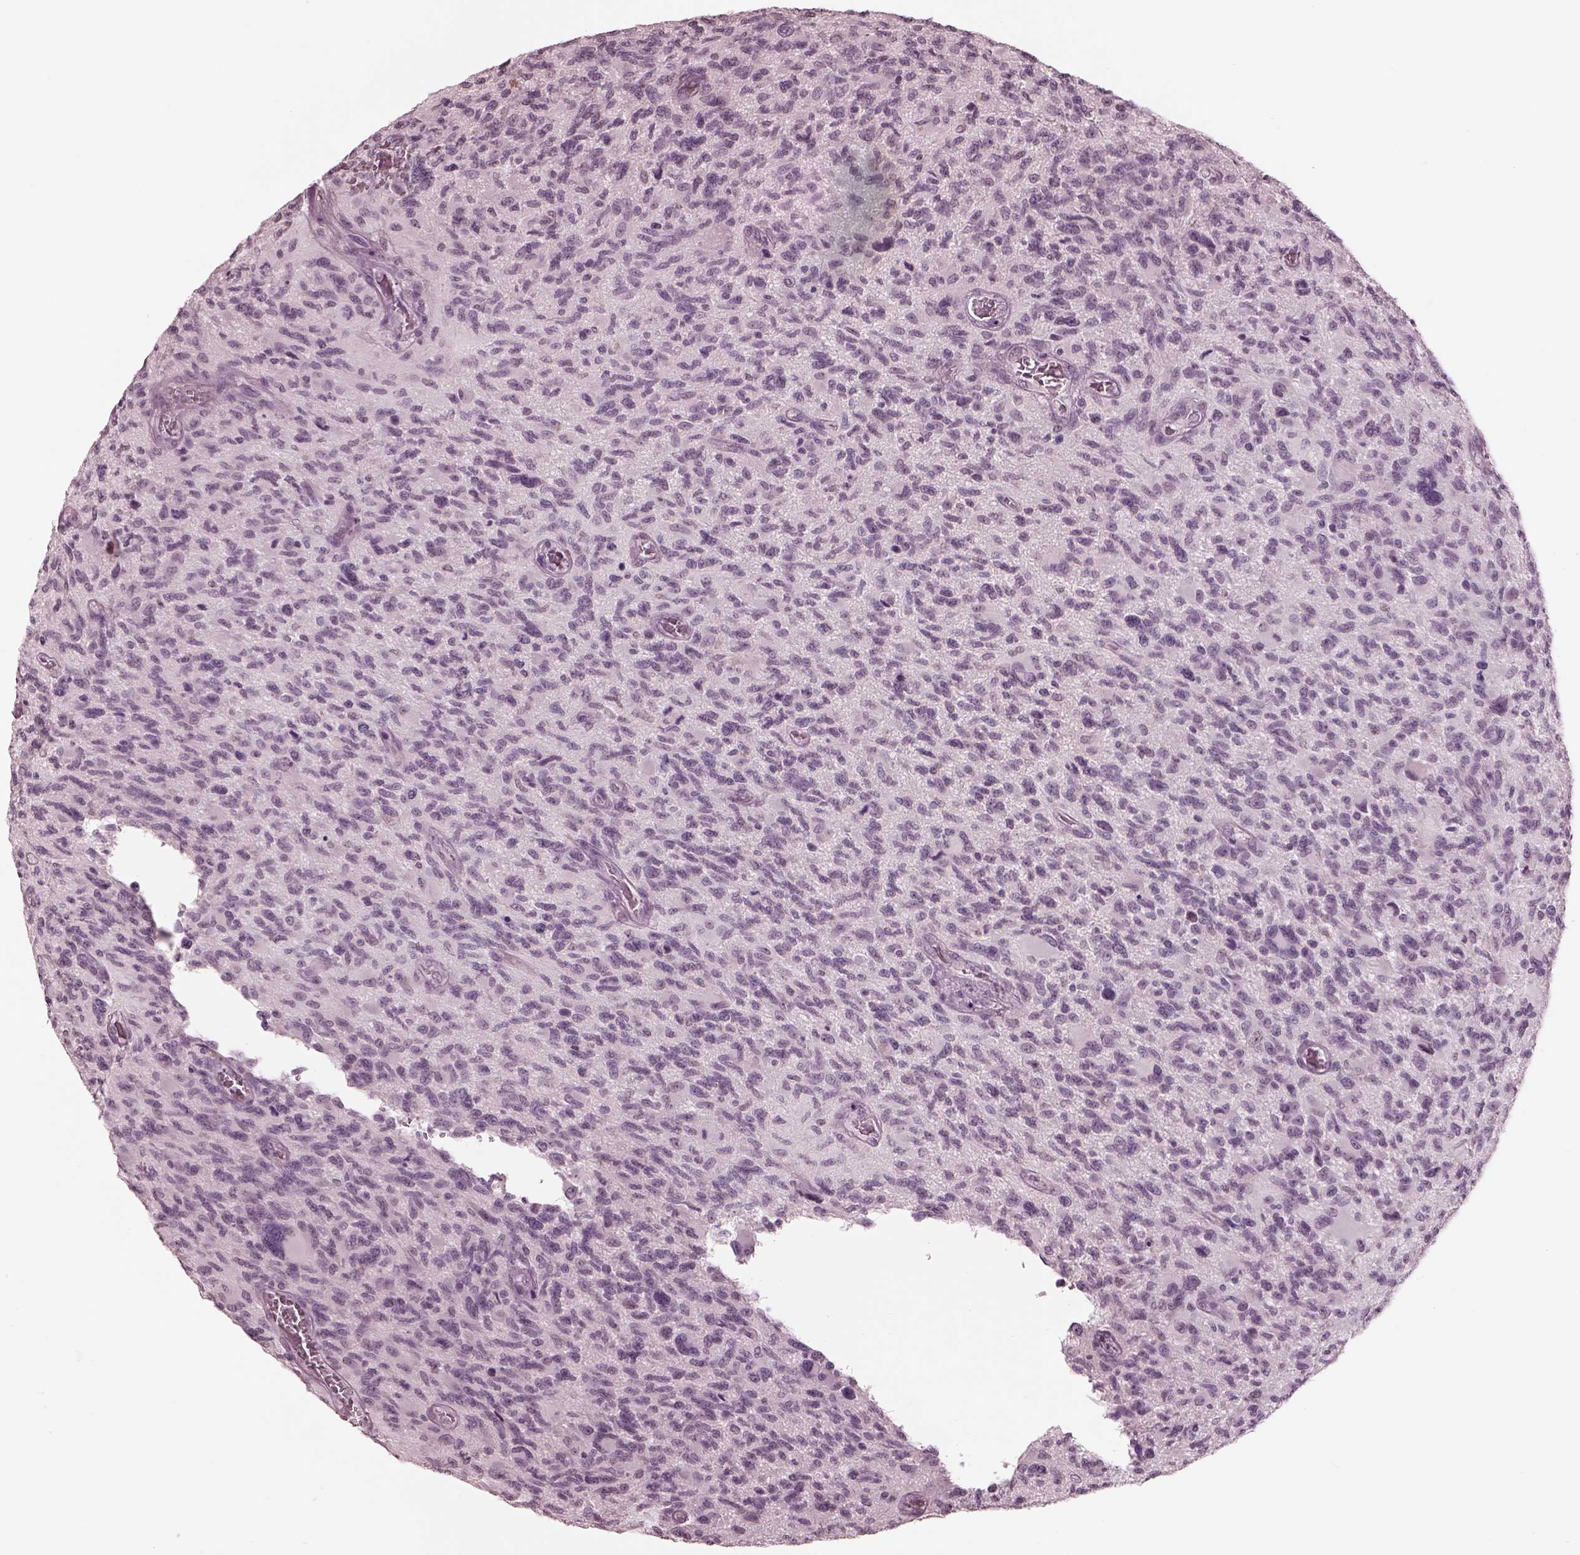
{"staining": {"intensity": "negative", "quantity": "none", "location": "none"}, "tissue": "glioma", "cell_type": "Tumor cells", "image_type": "cancer", "snomed": [{"axis": "morphology", "description": "Glioma, malignant, NOS"}, {"axis": "morphology", "description": "Glioma, malignant, High grade"}, {"axis": "topography", "description": "Brain"}], "caption": "Glioma stained for a protein using immunohistochemistry reveals no positivity tumor cells.", "gene": "GARIN4", "patient": {"sex": "female", "age": 71}}